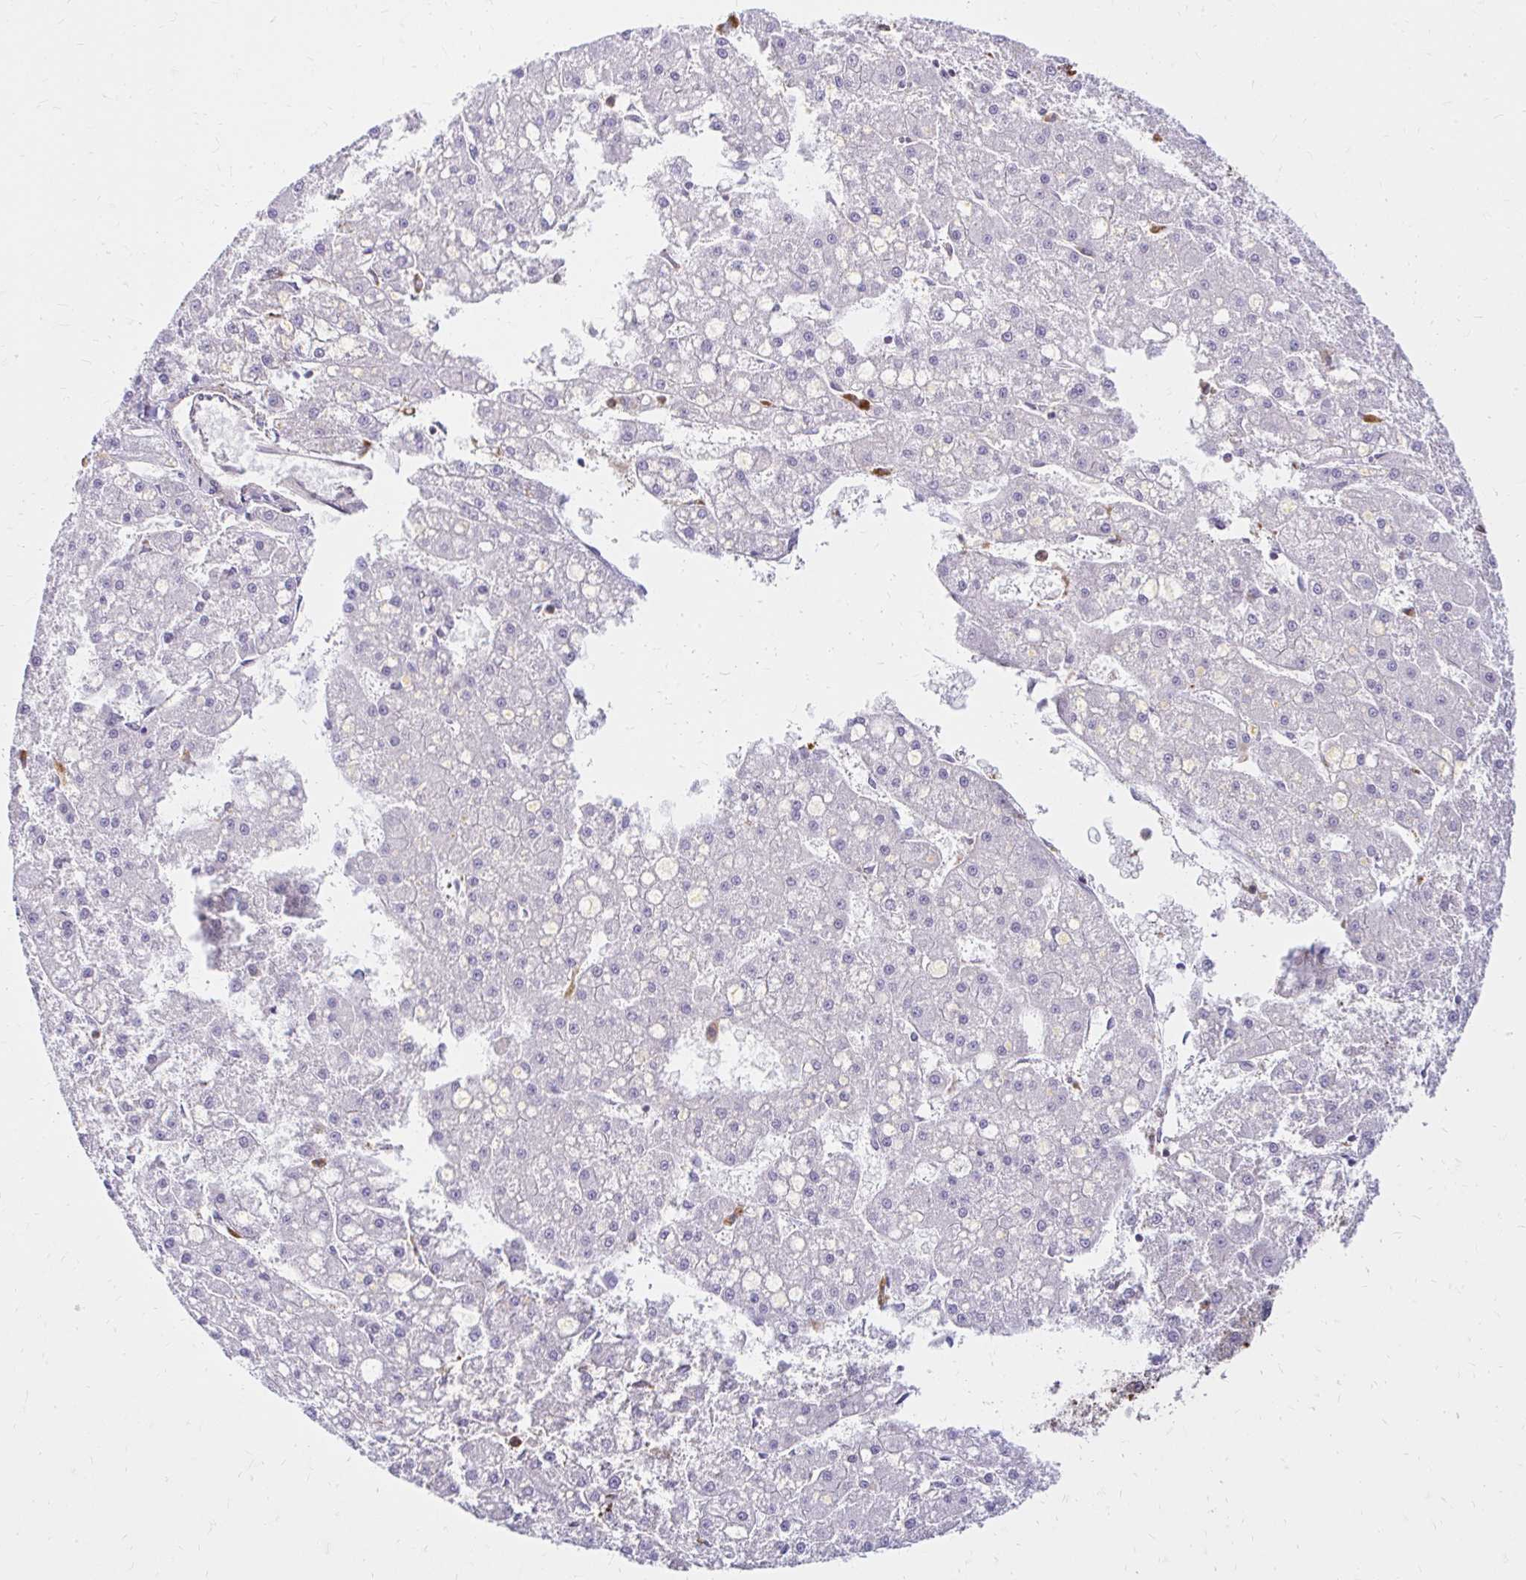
{"staining": {"intensity": "negative", "quantity": "none", "location": "none"}, "tissue": "liver cancer", "cell_type": "Tumor cells", "image_type": "cancer", "snomed": [{"axis": "morphology", "description": "Carcinoma, Hepatocellular, NOS"}, {"axis": "topography", "description": "Liver"}], "caption": "This is an immunohistochemistry photomicrograph of human hepatocellular carcinoma (liver). There is no expression in tumor cells.", "gene": "PYCARD", "patient": {"sex": "male", "age": 67}}